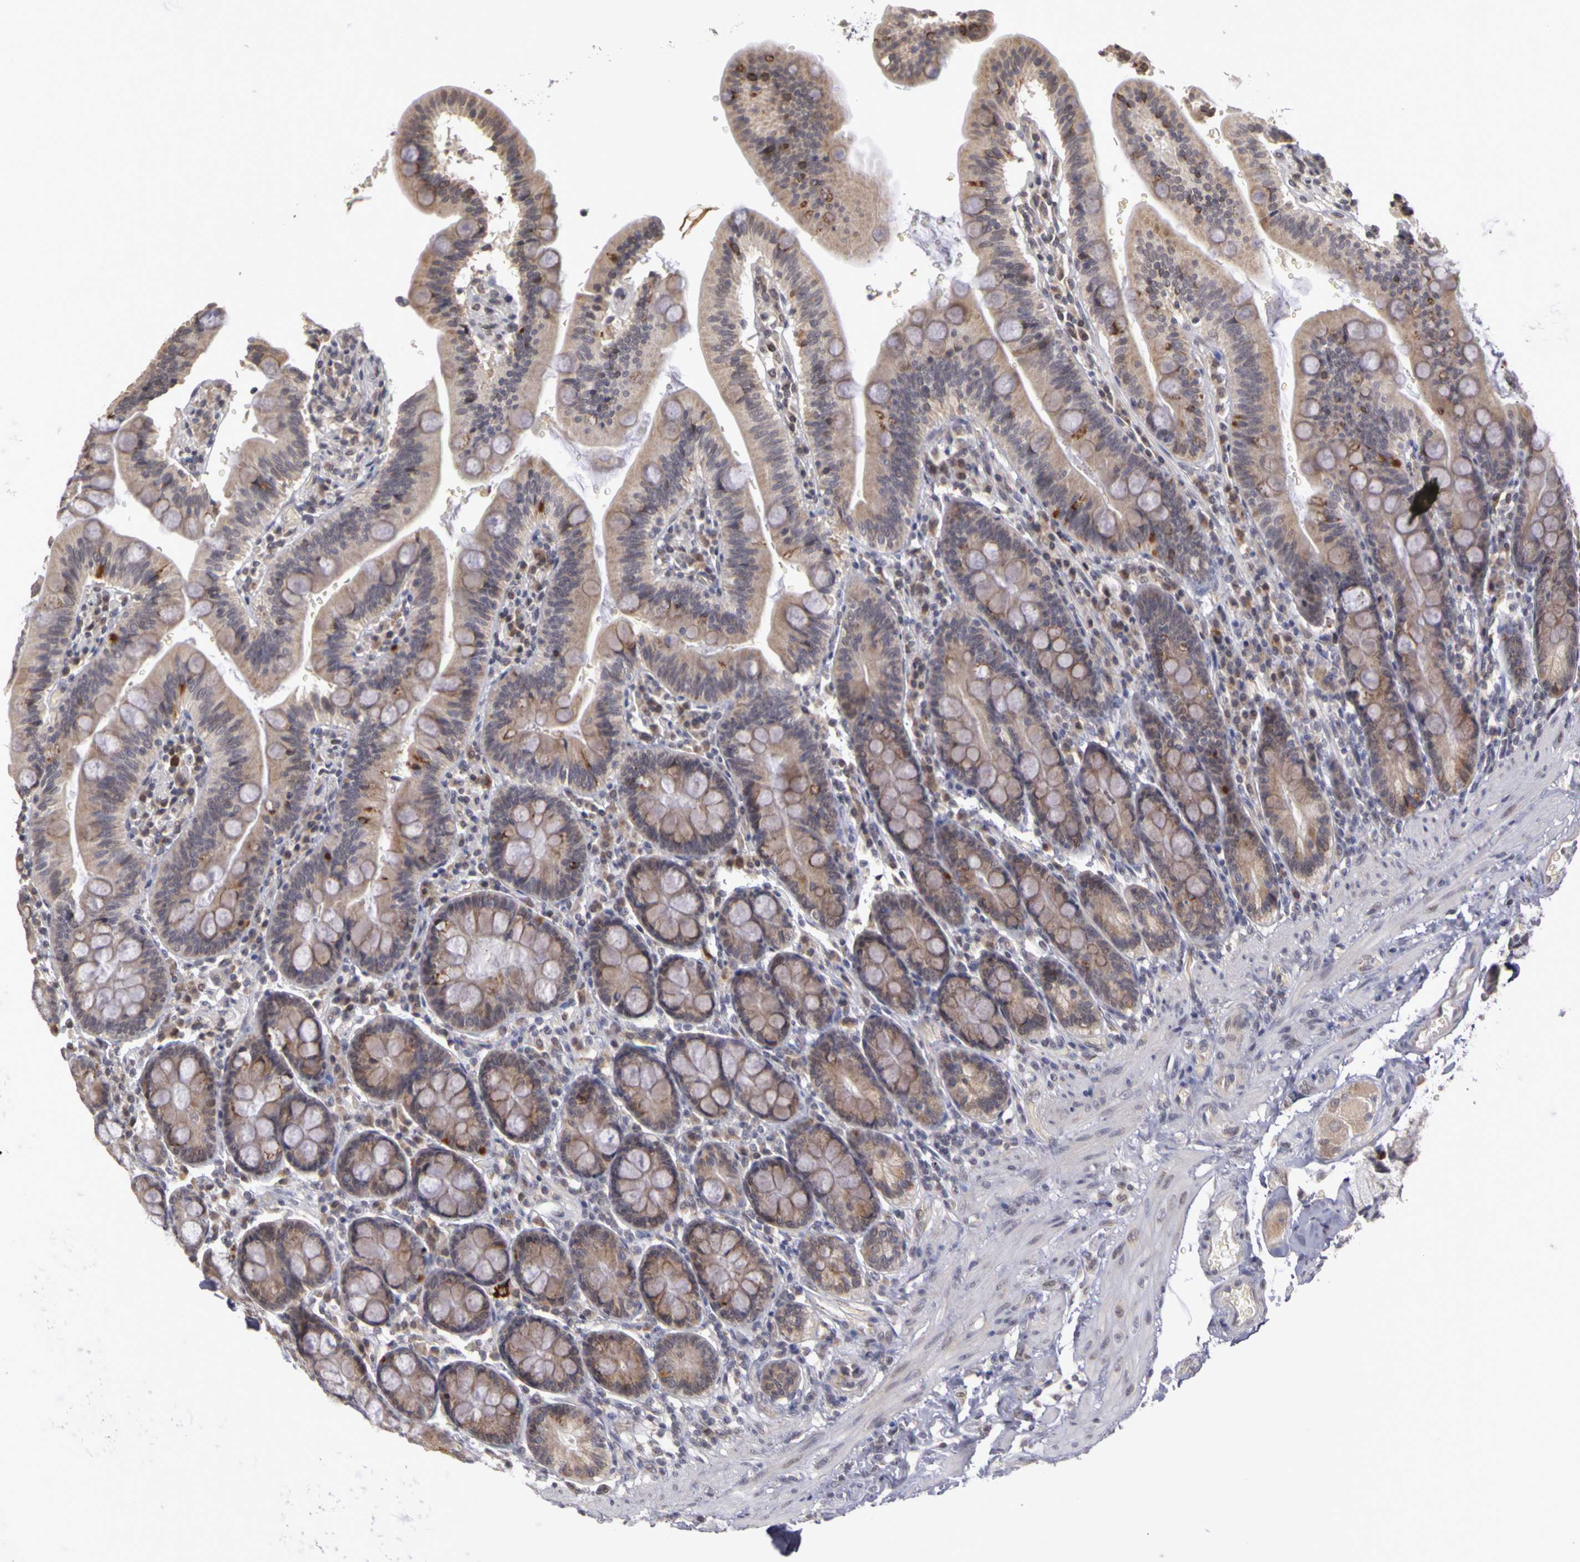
{"staining": {"intensity": "moderate", "quantity": "<25%", "location": "cytoplasmic/membranous"}, "tissue": "duodenum", "cell_type": "Glandular cells", "image_type": "normal", "snomed": [{"axis": "morphology", "description": "Normal tissue, NOS"}, {"axis": "topography", "description": "Pancreas"}, {"axis": "topography", "description": "Duodenum"}], "caption": "Duodenum stained for a protein displays moderate cytoplasmic/membranous positivity in glandular cells. (DAB IHC, brown staining for protein, blue staining for nuclei).", "gene": "FRMD7", "patient": {"sex": "male", "age": 79}}